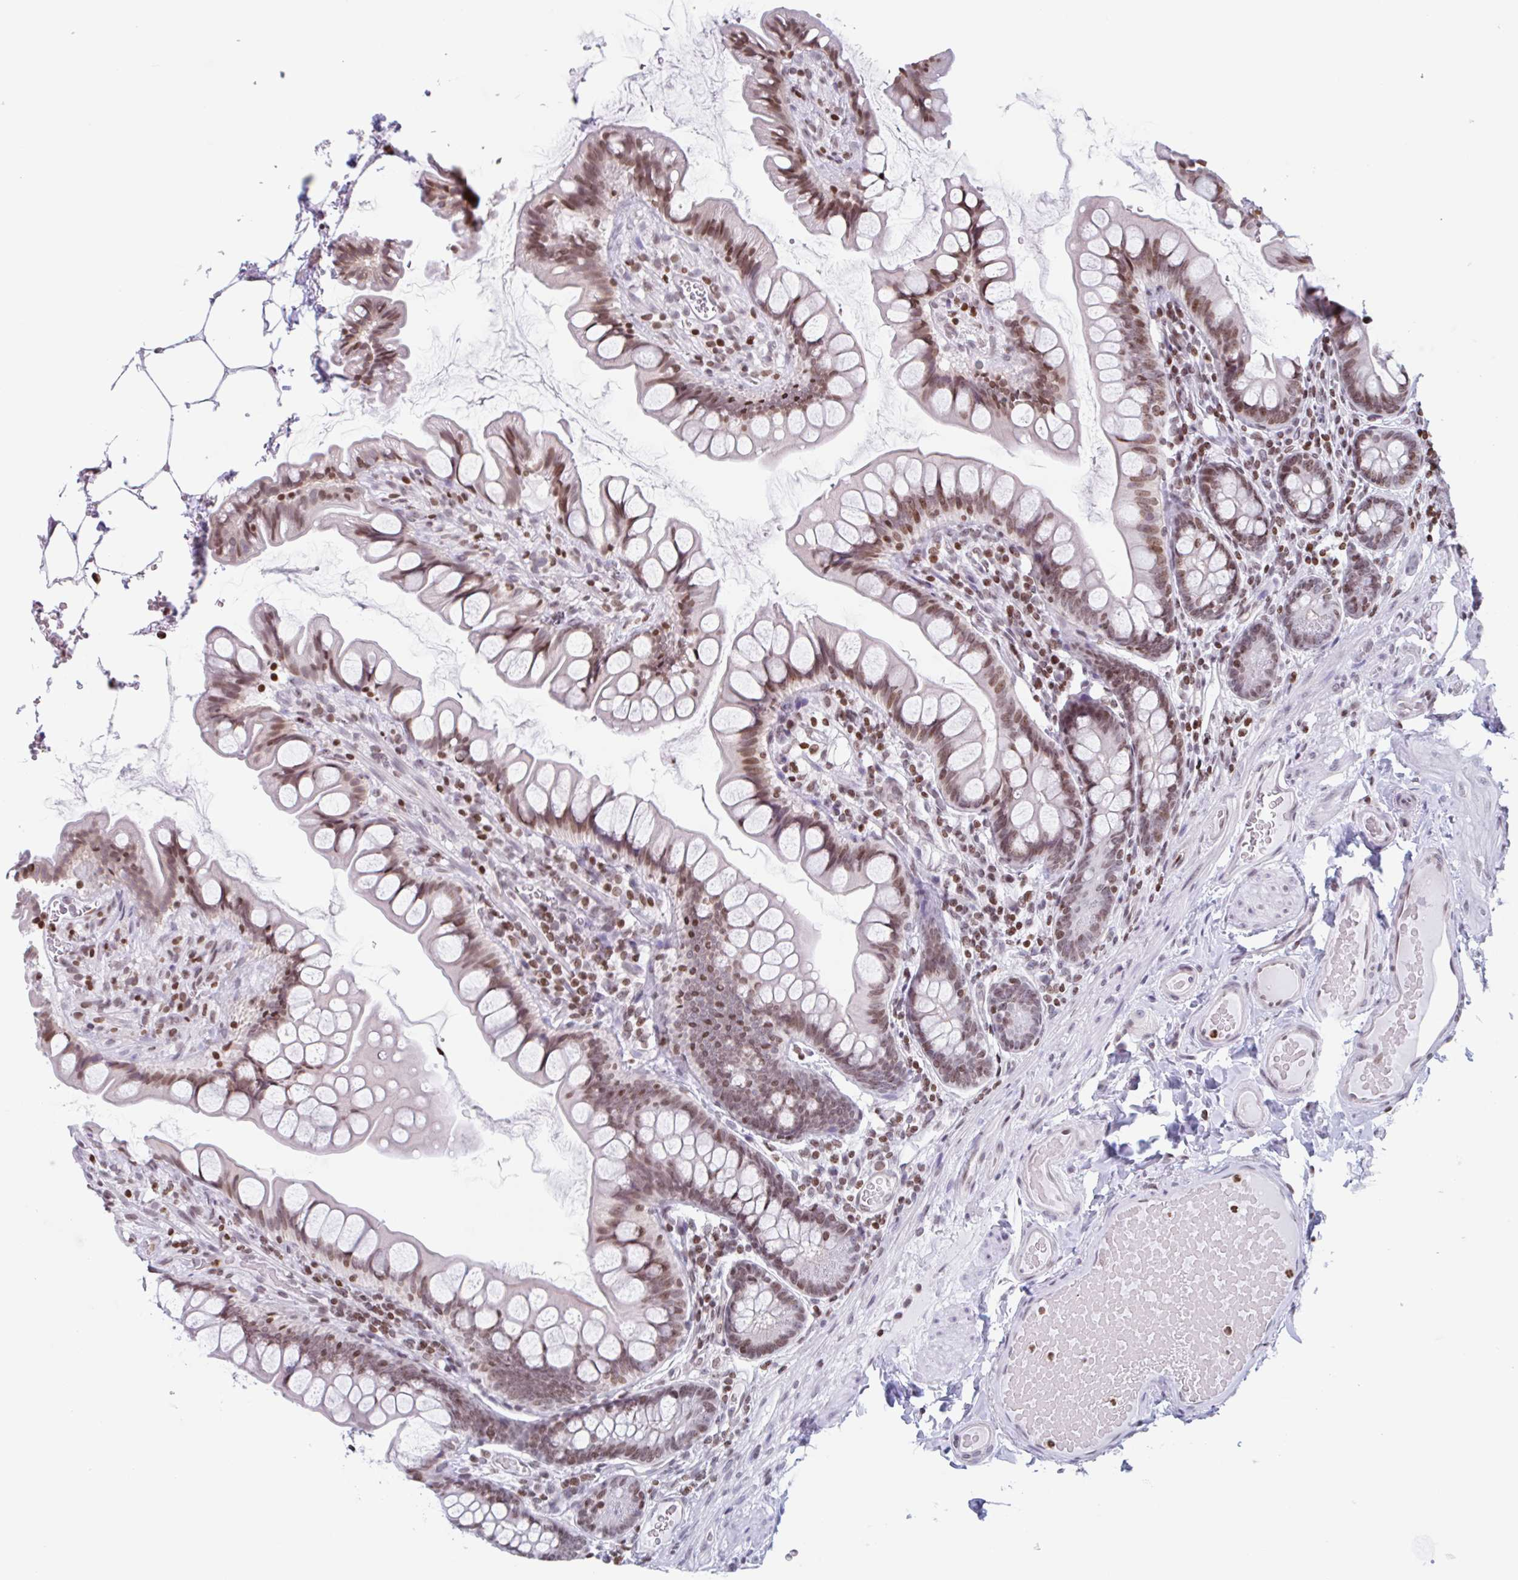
{"staining": {"intensity": "moderate", "quantity": ">75%", "location": "nuclear"}, "tissue": "small intestine", "cell_type": "Glandular cells", "image_type": "normal", "snomed": [{"axis": "morphology", "description": "Normal tissue, NOS"}, {"axis": "topography", "description": "Small intestine"}], "caption": "This is a photomicrograph of immunohistochemistry (IHC) staining of unremarkable small intestine, which shows moderate staining in the nuclear of glandular cells.", "gene": "NOL6", "patient": {"sex": "male", "age": 70}}